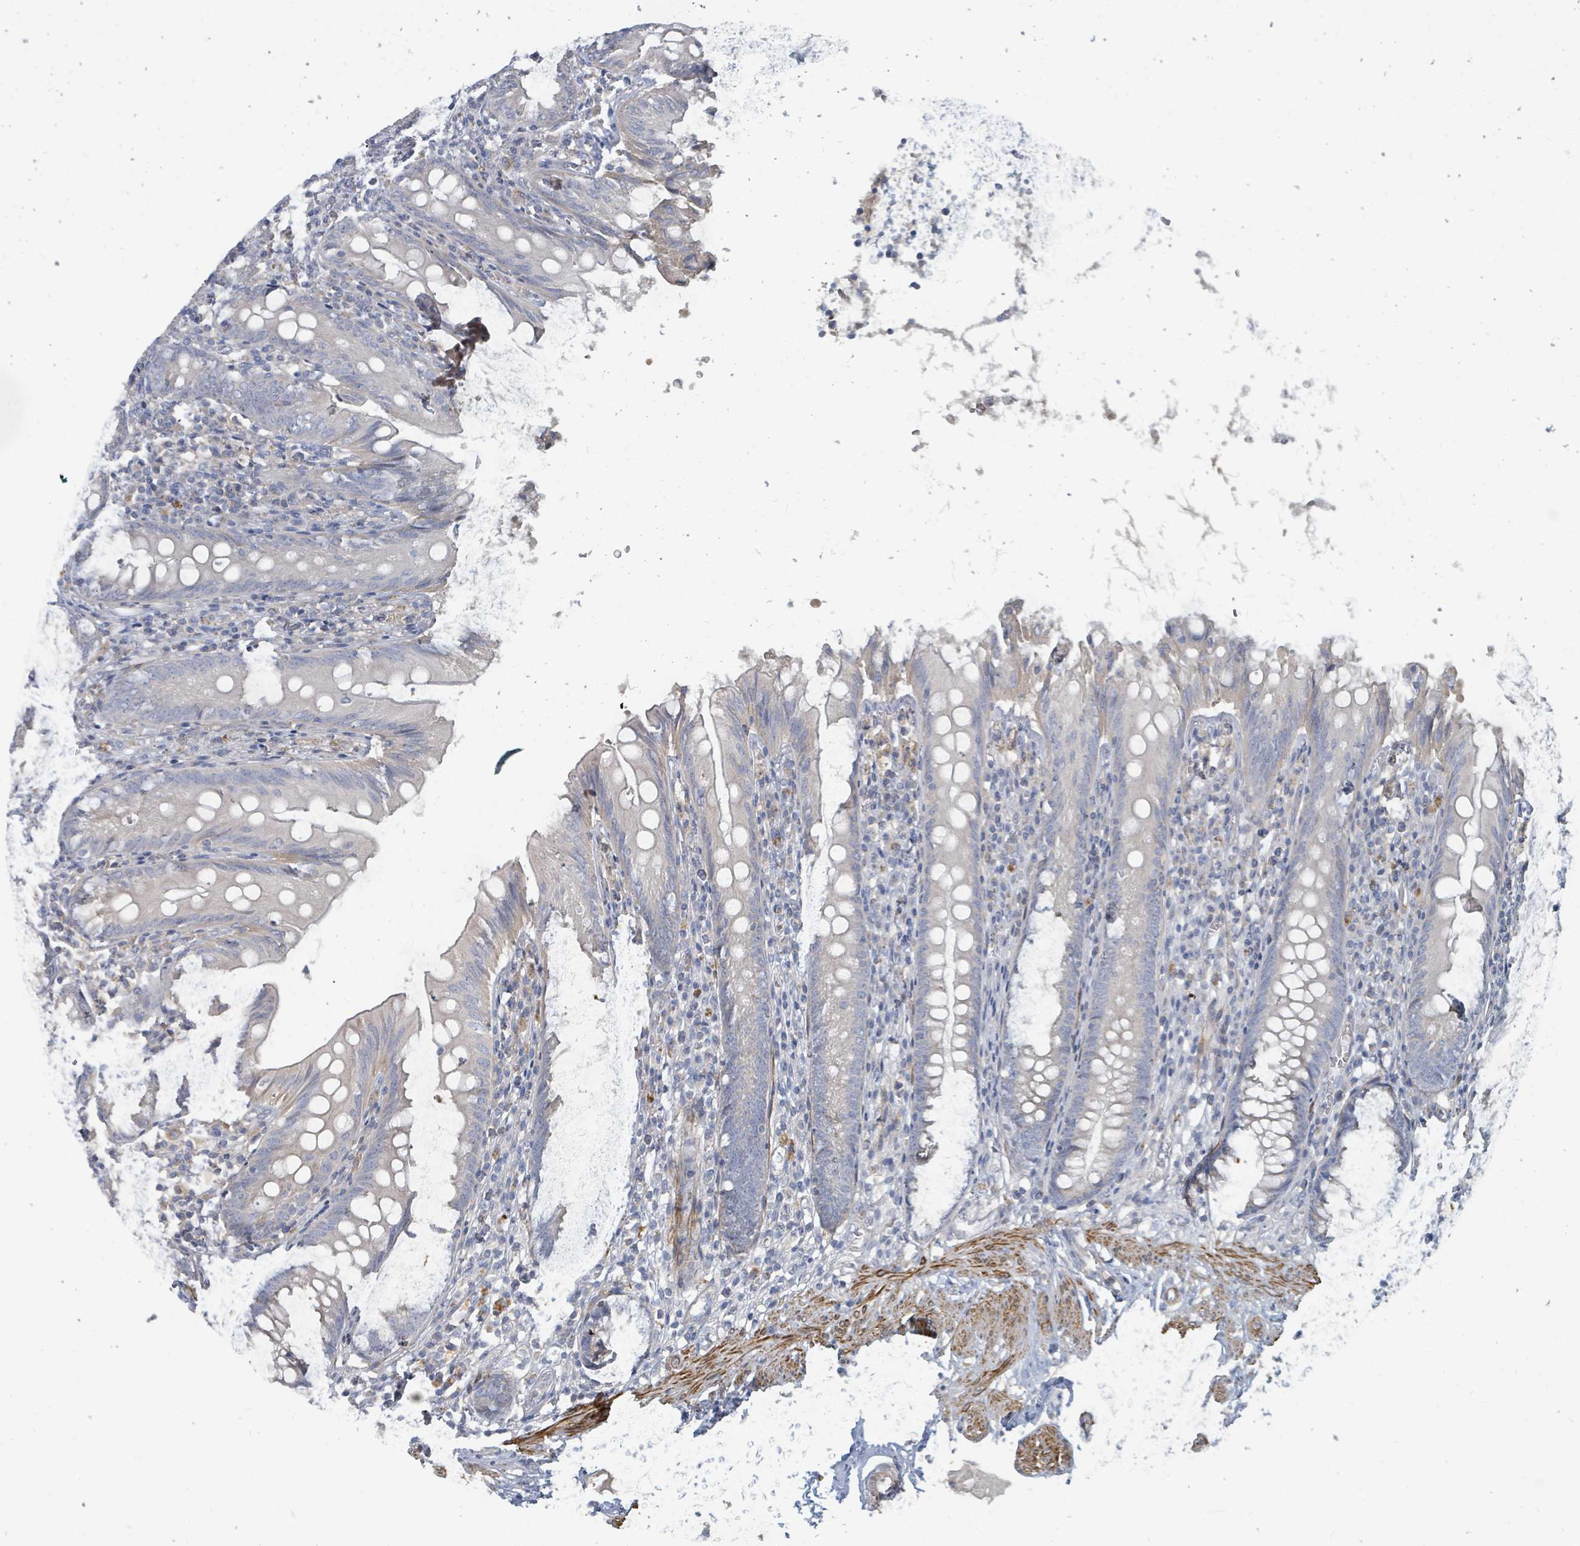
{"staining": {"intensity": "weak", "quantity": "<25%", "location": "cytoplasmic/membranous"}, "tissue": "appendix", "cell_type": "Glandular cells", "image_type": "normal", "snomed": [{"axis": "morphology", "description": "Normal tissue, NOS"}, {"axis": "topography", "description": "Appendix"}], "caption": "Immunohistochemistry photomicrograph of benign human appendix stained for a protein (brown), which shows no expression in glandular cells. Brightfield microscopy of immunohistochemistry (IHC) stained with DAB (3,3'-diaminobenzidine) (brown) and hematoxylin (blue), captured at high magnification.", "gene": "ARGFX", "patient": {"sex": "male", "age": 55}}